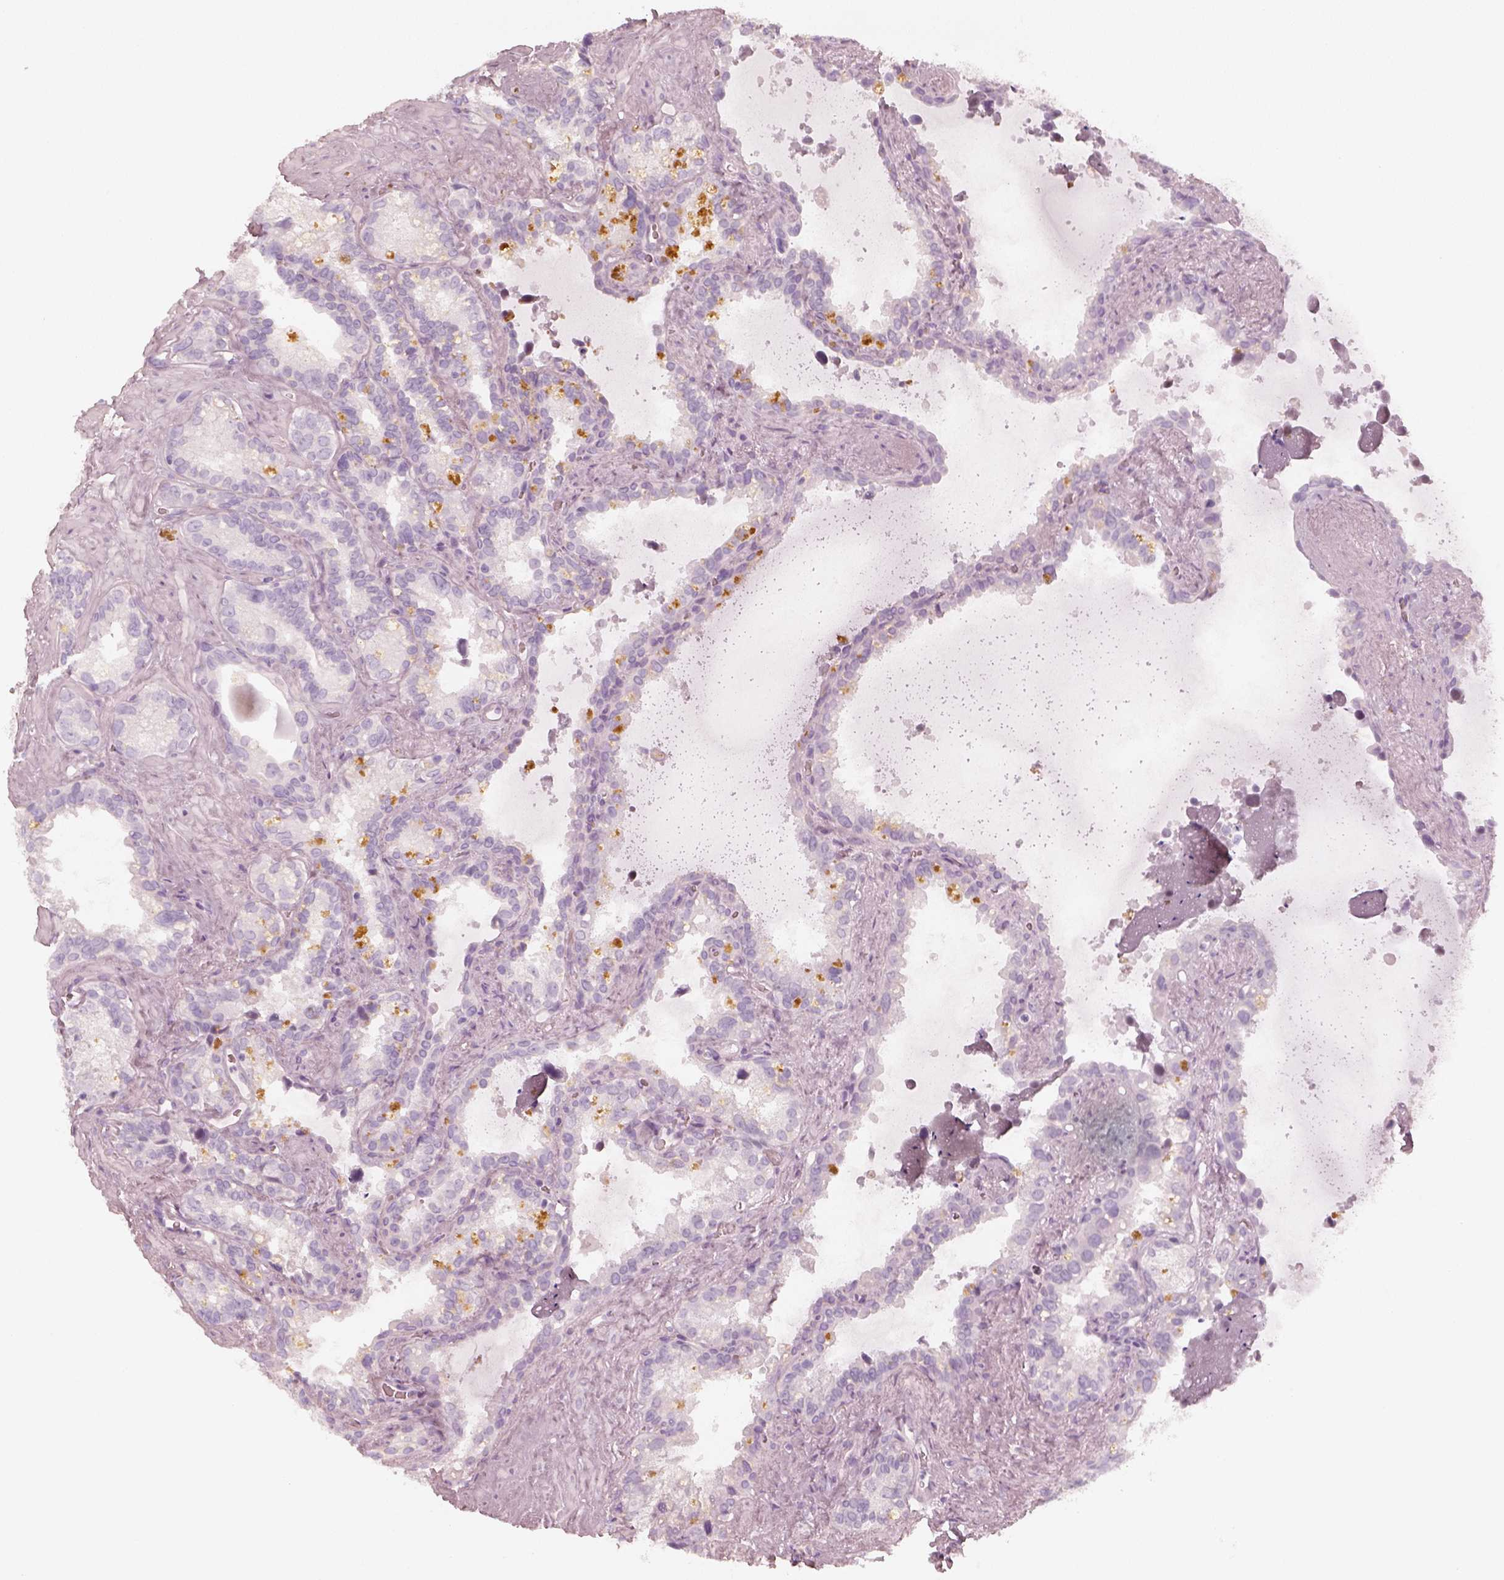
{"staining": {"intensity": "negative", "quantity": "none", "location": "none"}, "tissue": "seminal vesicle", "cell_type": "Glandular cells", "image_type": "normal", "snomed": [{"axis": "morphology", "description": "Normal tissue, NOS"}, {"axis": "topography", "description": "Seminal veicle"}], "caption": "An IHC micrograph of normal seminal vesicle is shown. There is no staining in glandular cells of seminal vesicle. The staining was performed using DAB (3,3'-diaminobenzidine) to visualize the protein expression in brown, while the nuclei were stained in blue with hematoxylin (Magnification: 20x).", "gene": "KRT82", "patient": {"sex": "male", "age": 71}}